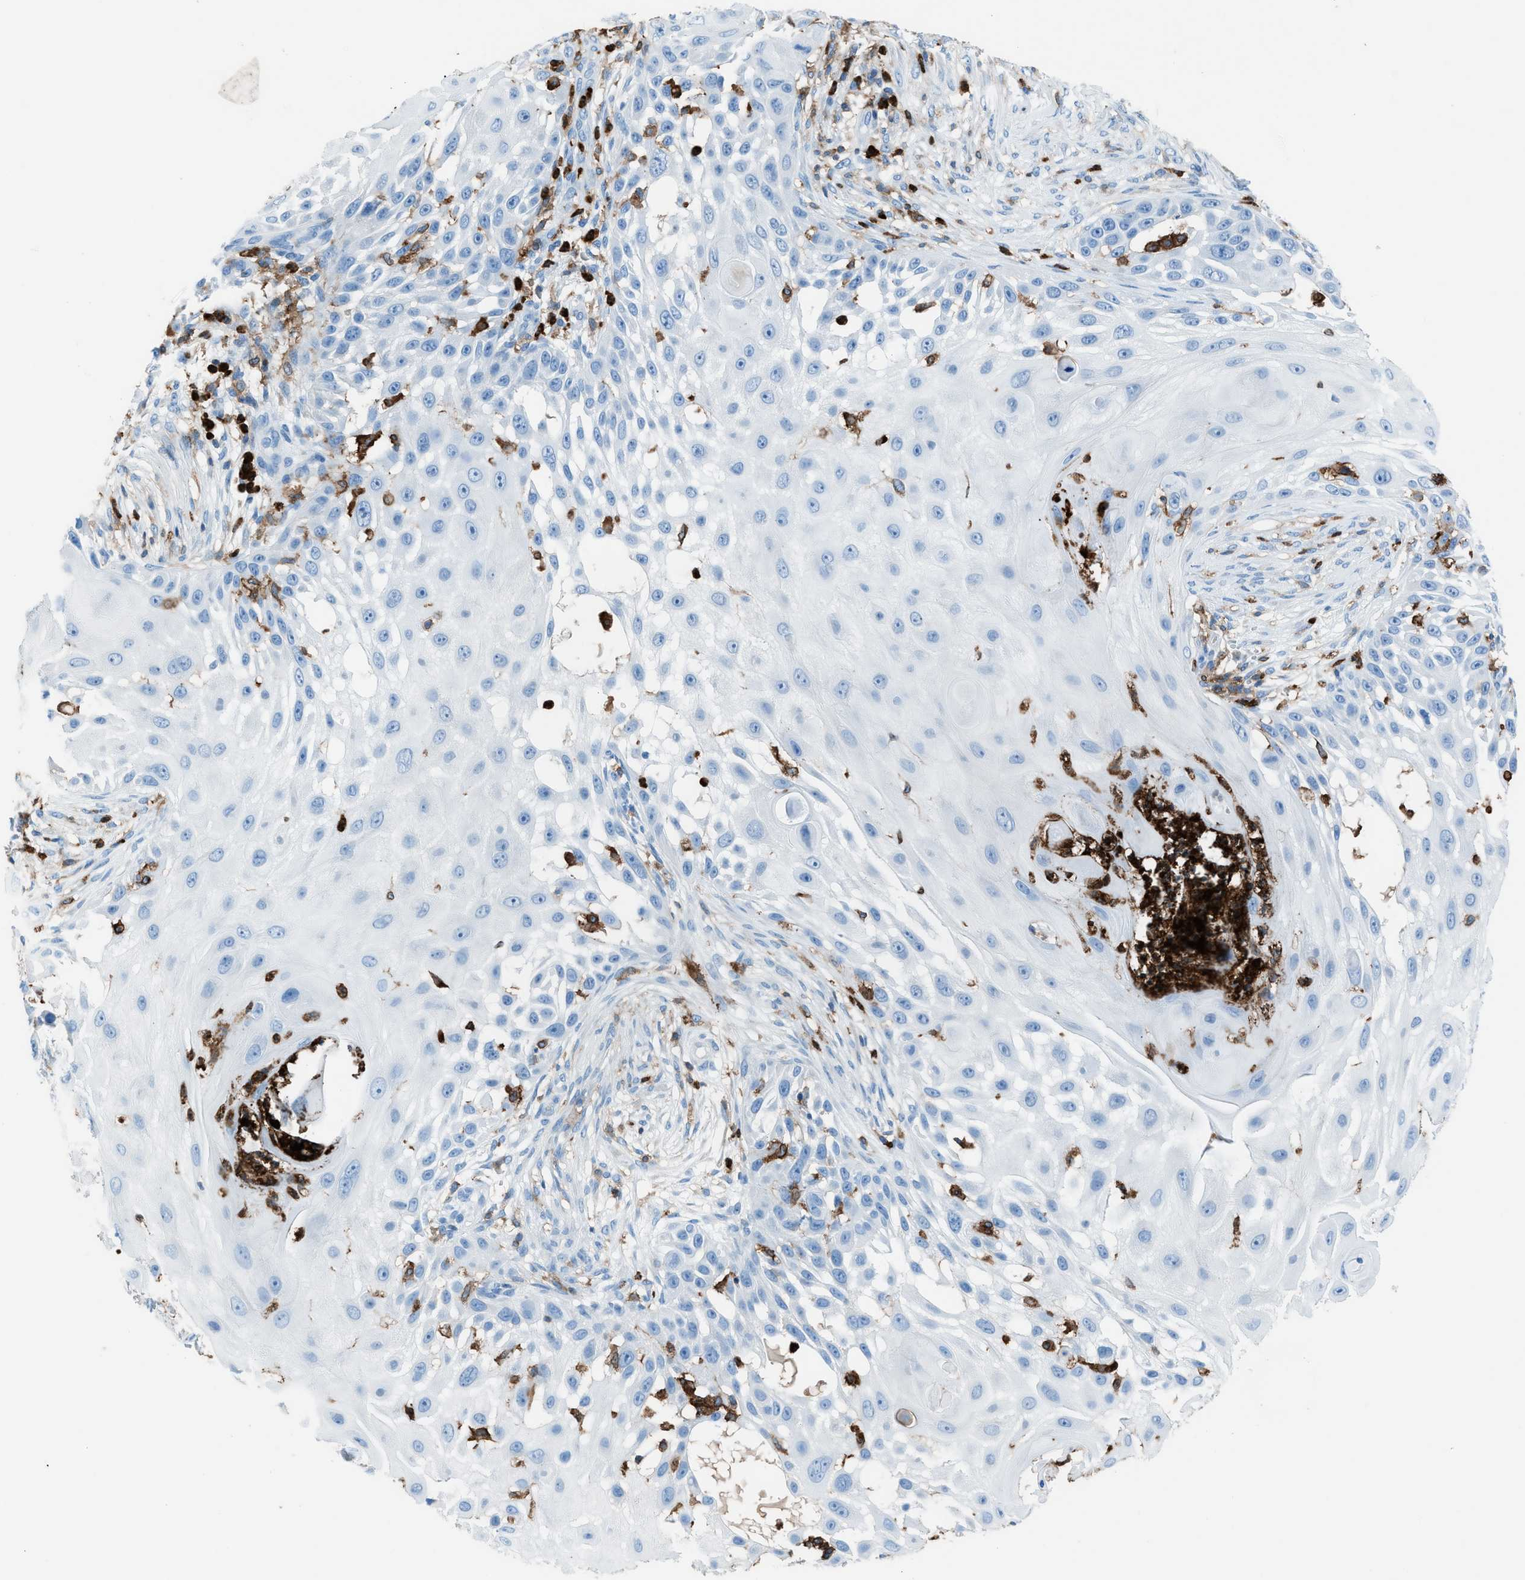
{"staining": {"intensity": "negative", "quantity": "none", "location": "none"}, "tissue": "skin cancer", "cell_type": "Tumor cells", "image_type": "cancer", "snomed": [{"axis": "morphology", "description": "Squamous cell carcinoma, NOS"}, {"axis": "topography", "description": "Skin"}], "caption": "This is an immunohistochemistry histopathology image of human squamous cell carcinoma (skin). There is no expression in tumor cells.", "gene": "ITGB2", "patient": {"sex": "female", "age": 44}}